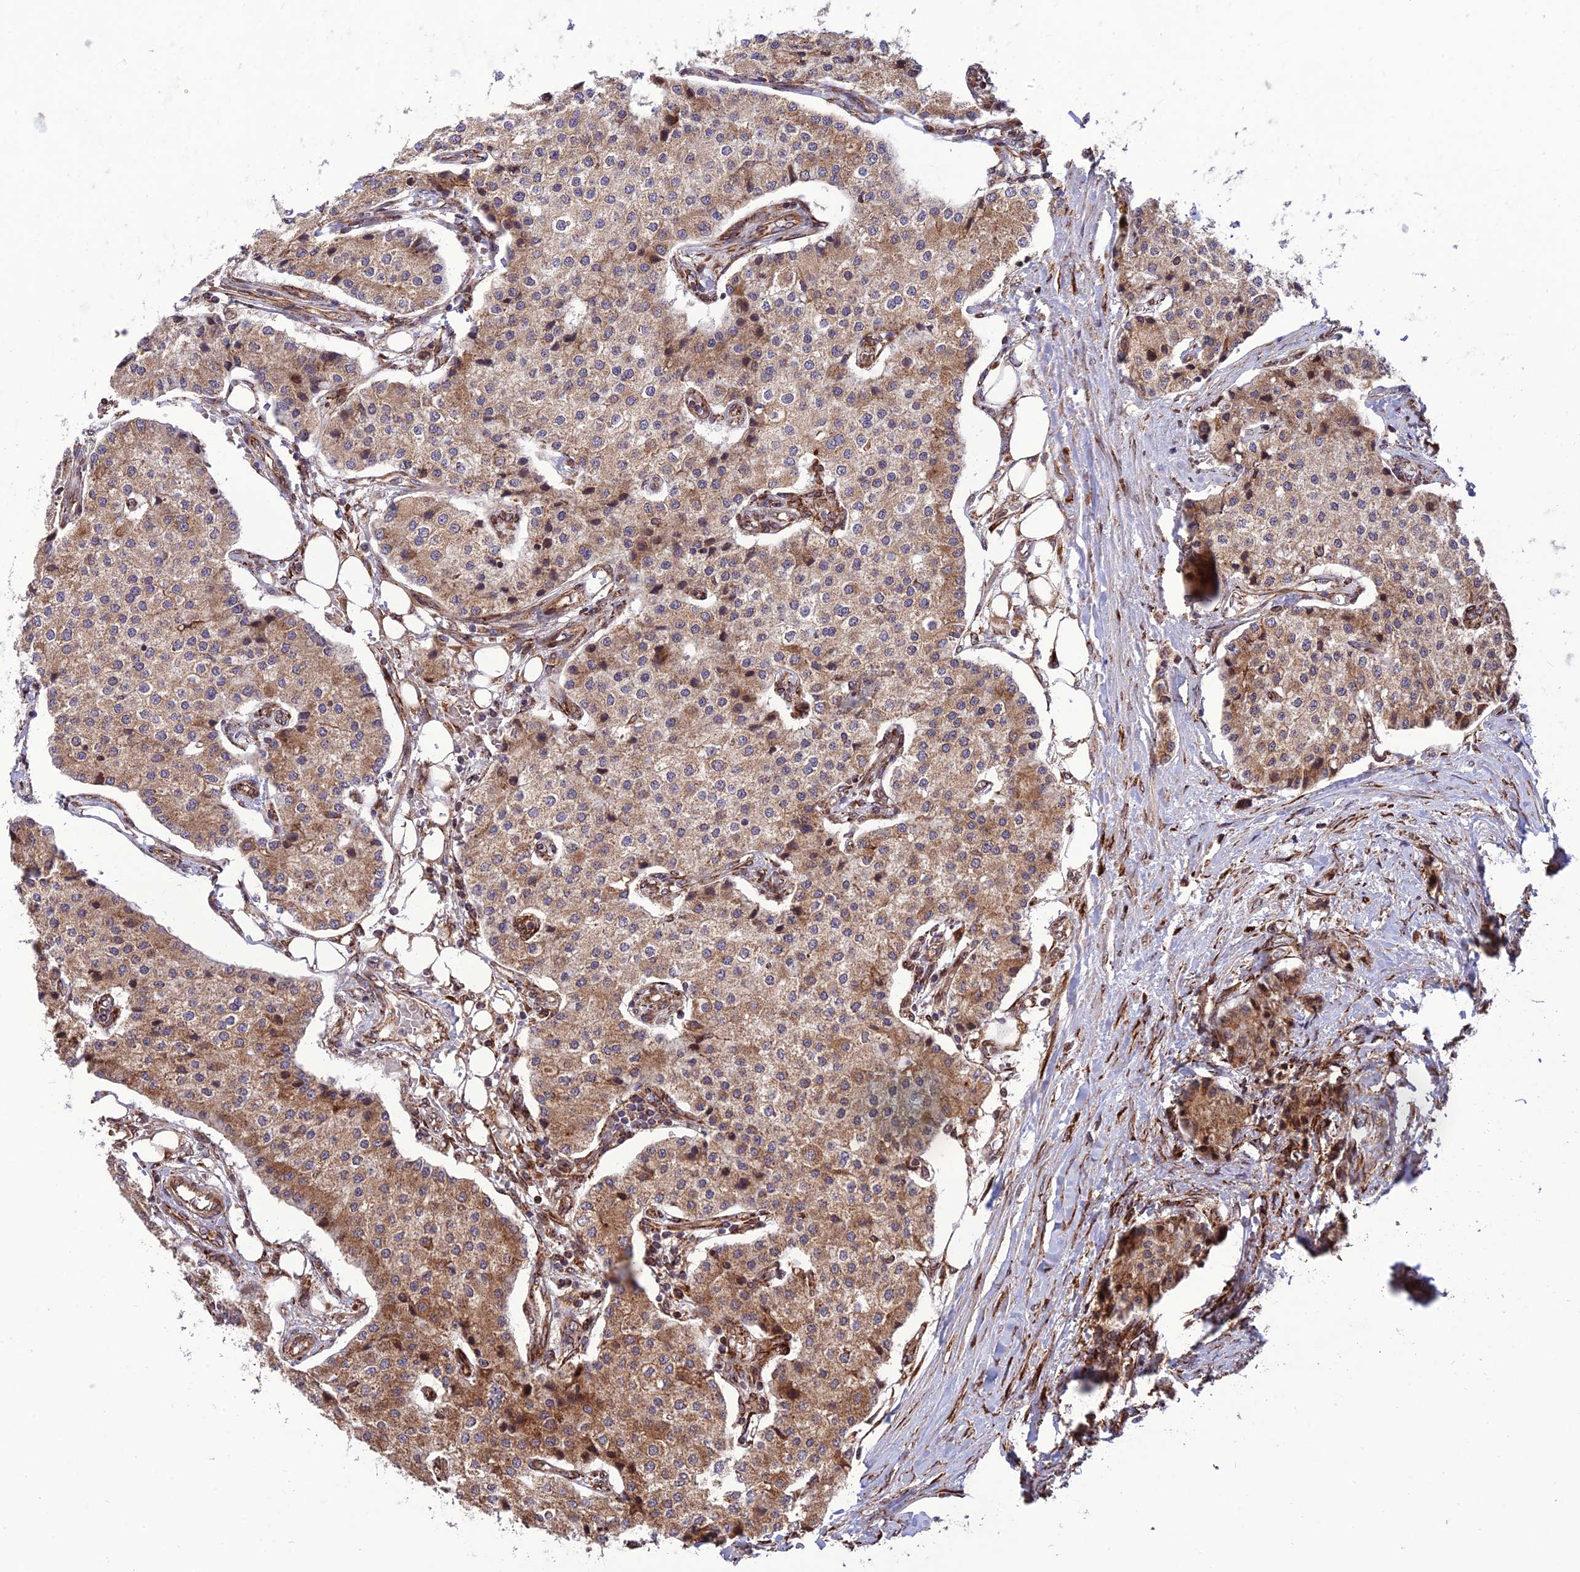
{"staining": {"intensity": "moderate", "quantity": ">75%", "location": "cytoplasmic/membranous"}, "tissue": "carcinoid", "cell_type": "Tumor cells", "image_type": "cancer", "snomed": [{"axis": "morphology", "description": "Carcinoid, malignant, NOS"}, {"axis": "topography", "description": "Colon"}], "caption": "IHC histopathology image of human carcinoid stained for a protein (brown), which shows medium levels of moderate cytoplasmic/membranous positivity in about >75% of tumor cells.", "gene": "CRTAP", "patient": {"sex": "female", "age": 52}}